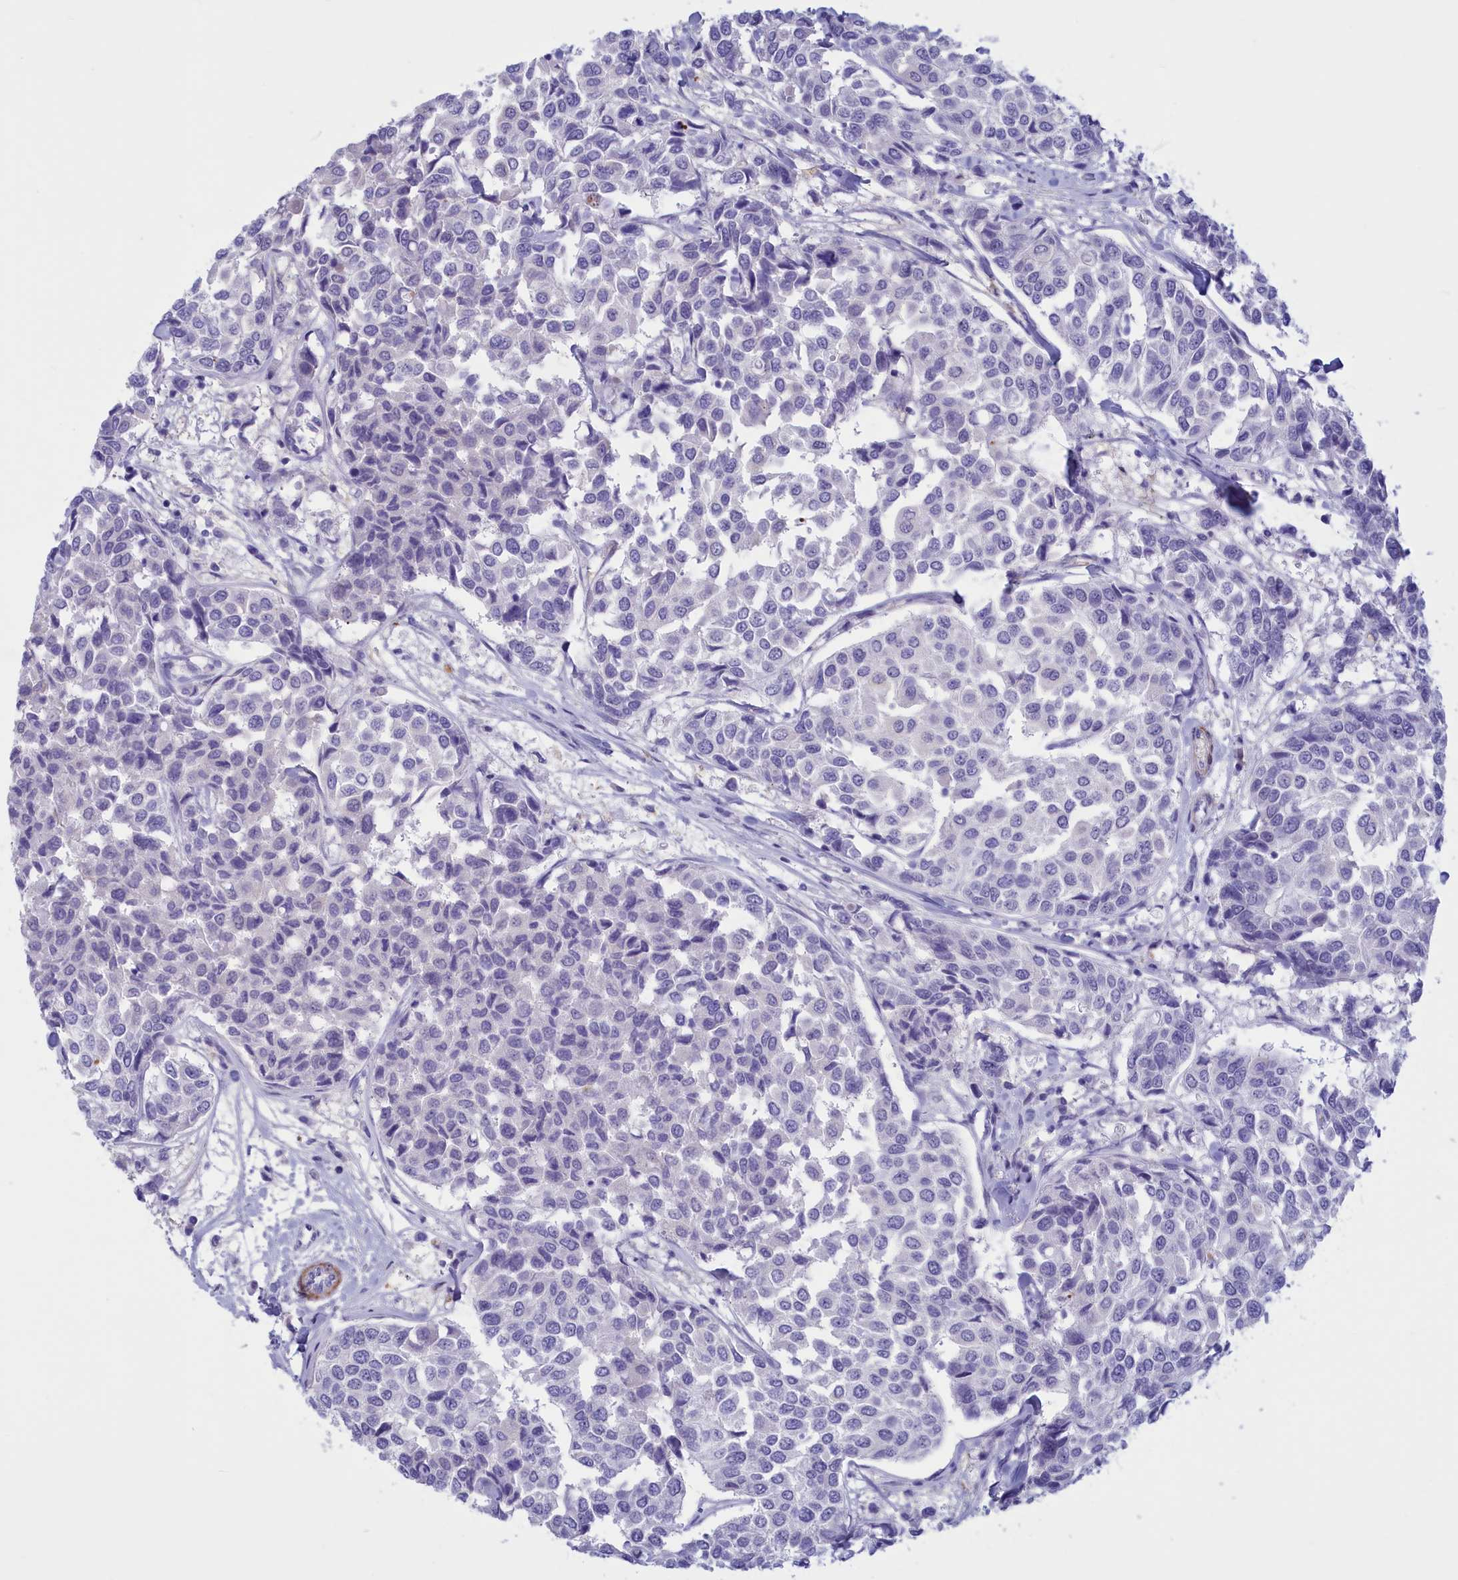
{"staining": {"intensity": "negative", "quantity": "none", "location": "none"}, "tissue": "breast cancer", "cell_type": "Tumor cells", "image_type": "cancer", "snomed": [{"axis": "morphology", "description": "Duct carcinoma"}, {"axis": "topography", "description": "Breast"}], "caption": "This is a photomicrograph of immunohistochemistry (IHC) staining of breast cancer, which shows no expression in tumor cells.", "gene": "GAPDHS", "patient": {"sex": "female", "age": 55}}